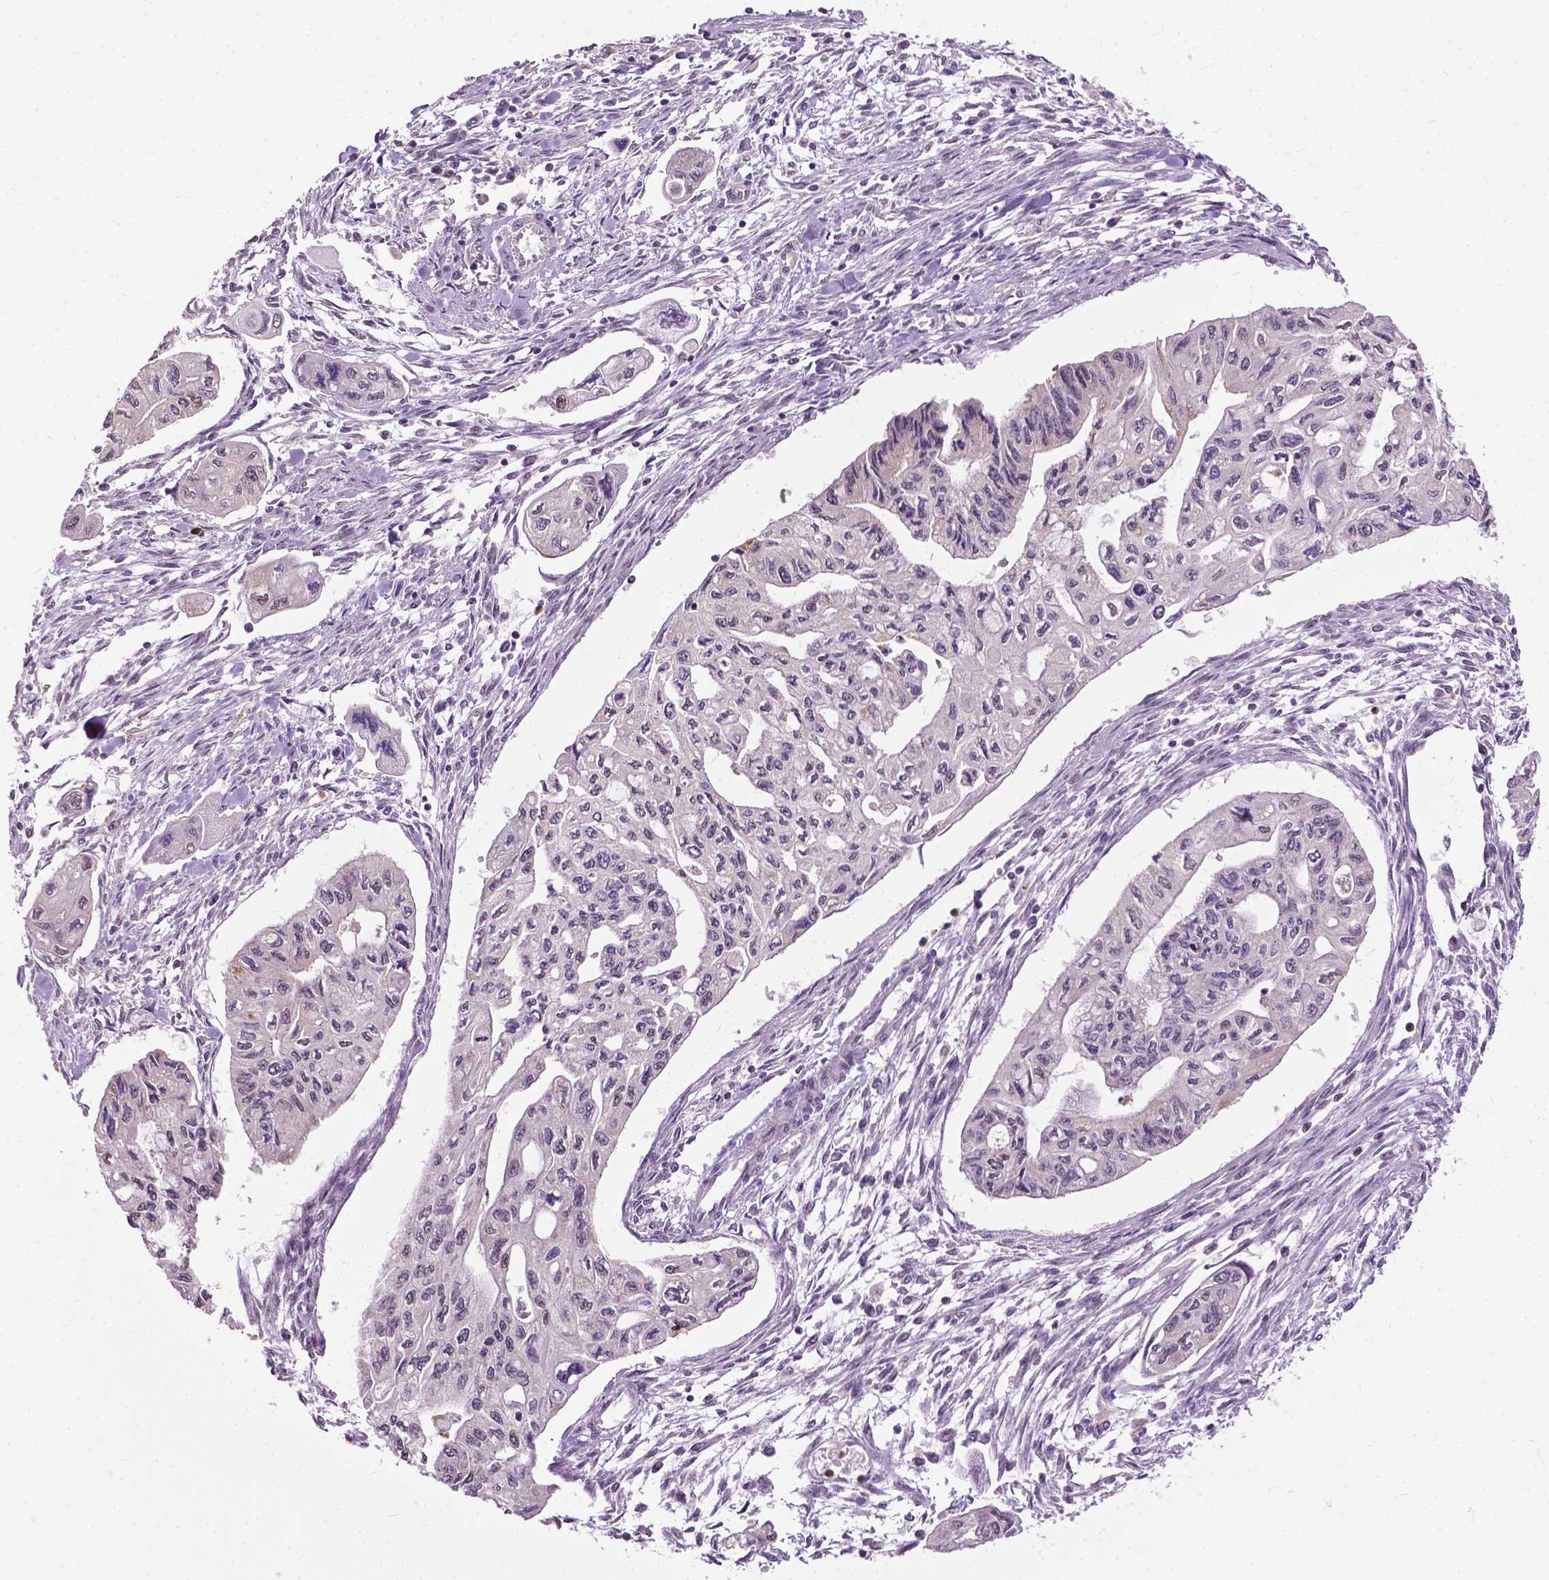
{"staining": {"intensity": "negative", "quantity": "none", "location": "none"}, "tissue": "pancreatic cancer", "cell_type": "Tumor cells", "image_type": "cancer", "snomed": [{"axis": "morphology", "description": "Adenocarcinoma, NOS"}, {"axis": "topography", "description": "Pancreas"}], "caption": "DAB (3,3'-diaminobenzidine) immunohistochemical staining of human pancreatic cancer (adenocarcinoma) reveals no significant staining in tumor cells. (DAB immunohistochemistry, high magnification).", "gene": "TTC9B", "patient": {"sex": "female", "age": 76}}